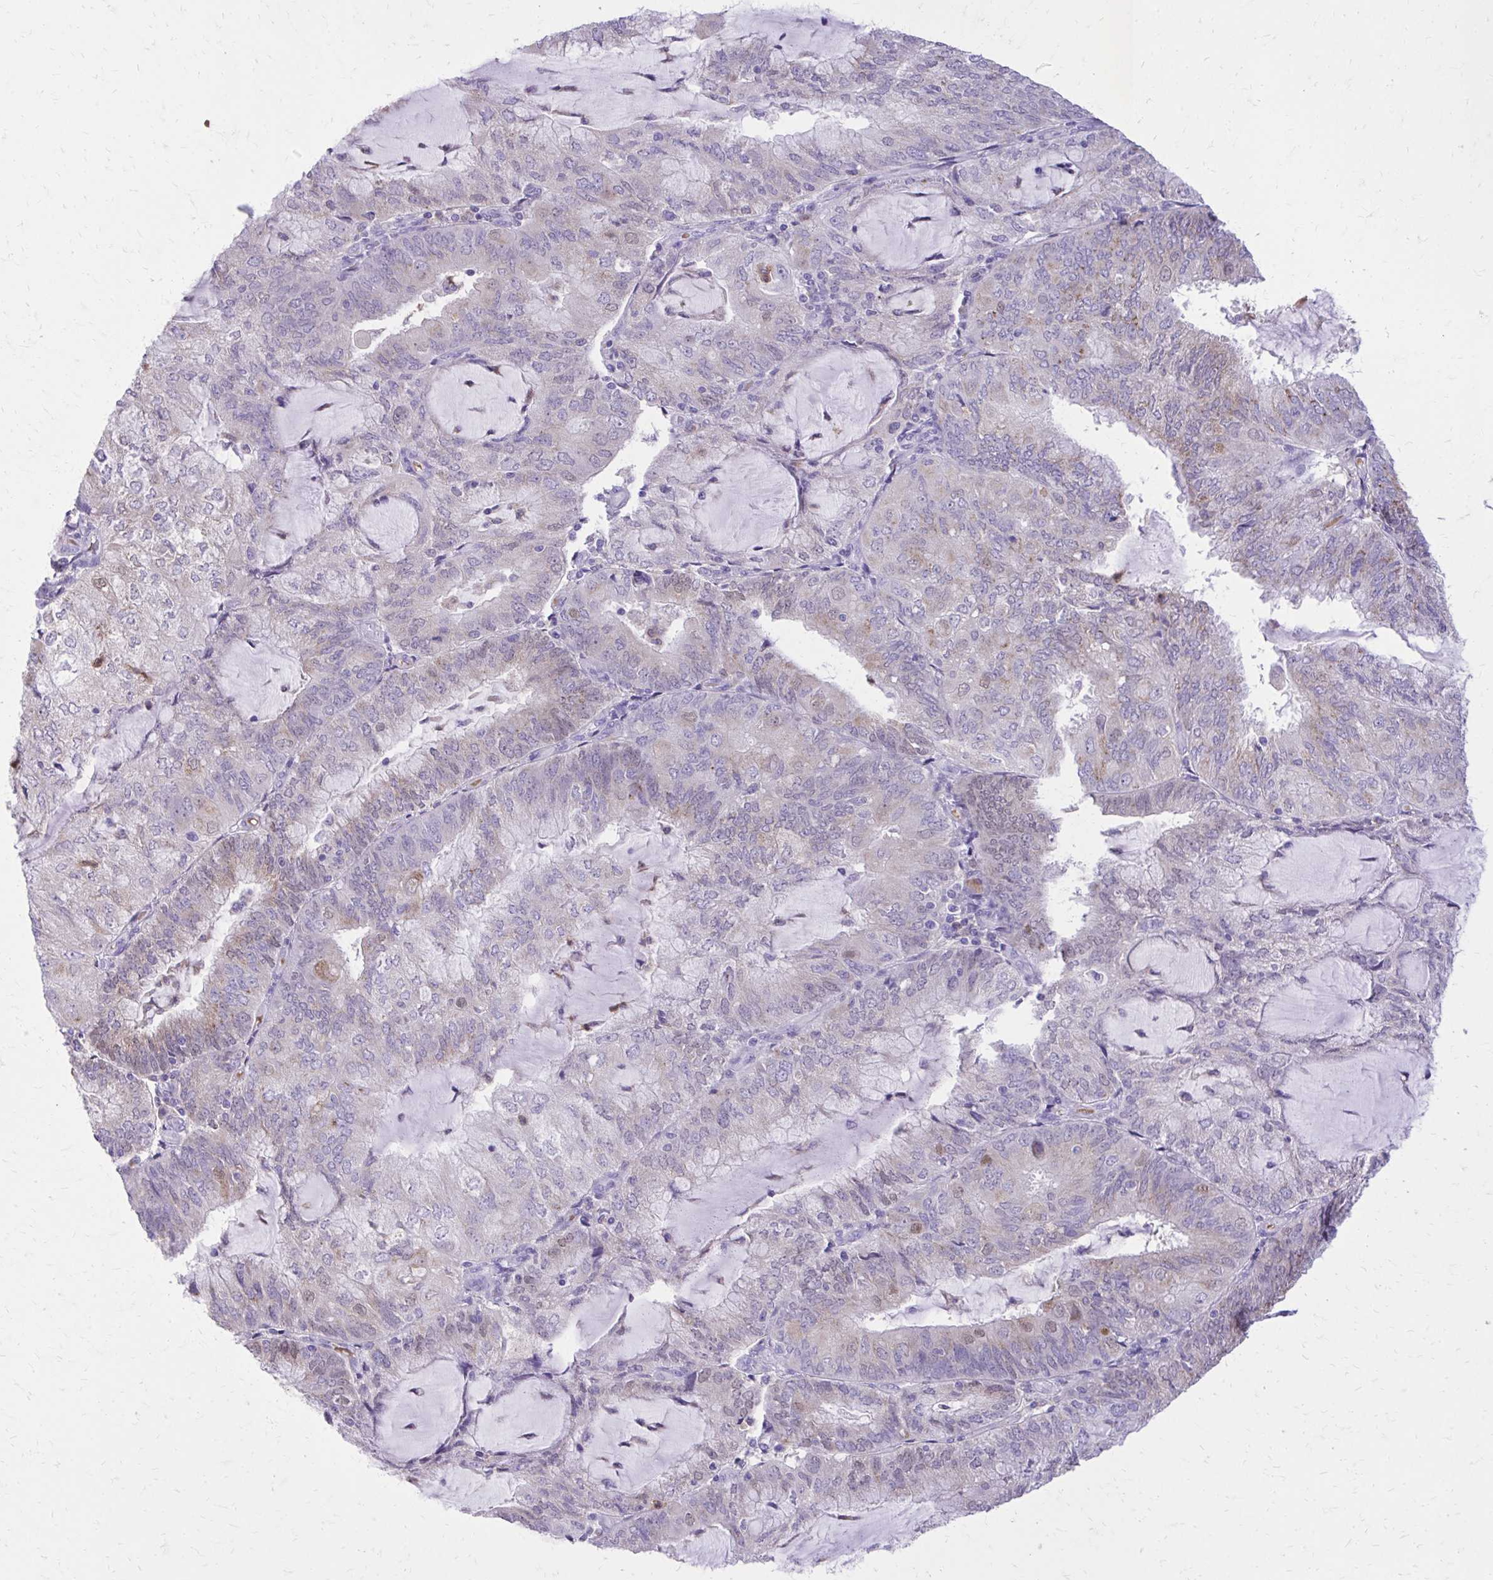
{"staining": {"intensity": "weak", "quantity": "<25%", "location": "cytoplasmic/membranous"}, "tissue": "endometrial cancer", "cell_type": "Tumor cells", "image_type": "cancer", "snomed": [{"axis": "morphology", "description": "Adenocarcinoma, NOS"}, {"axis": "topography", "description": "Endometrium"}], "caption": "There is no significant expression in tumor cells of endometrial adenocarcinoma.", "gene": "CAT", "patient": {"sex": "female", "age": 81}}